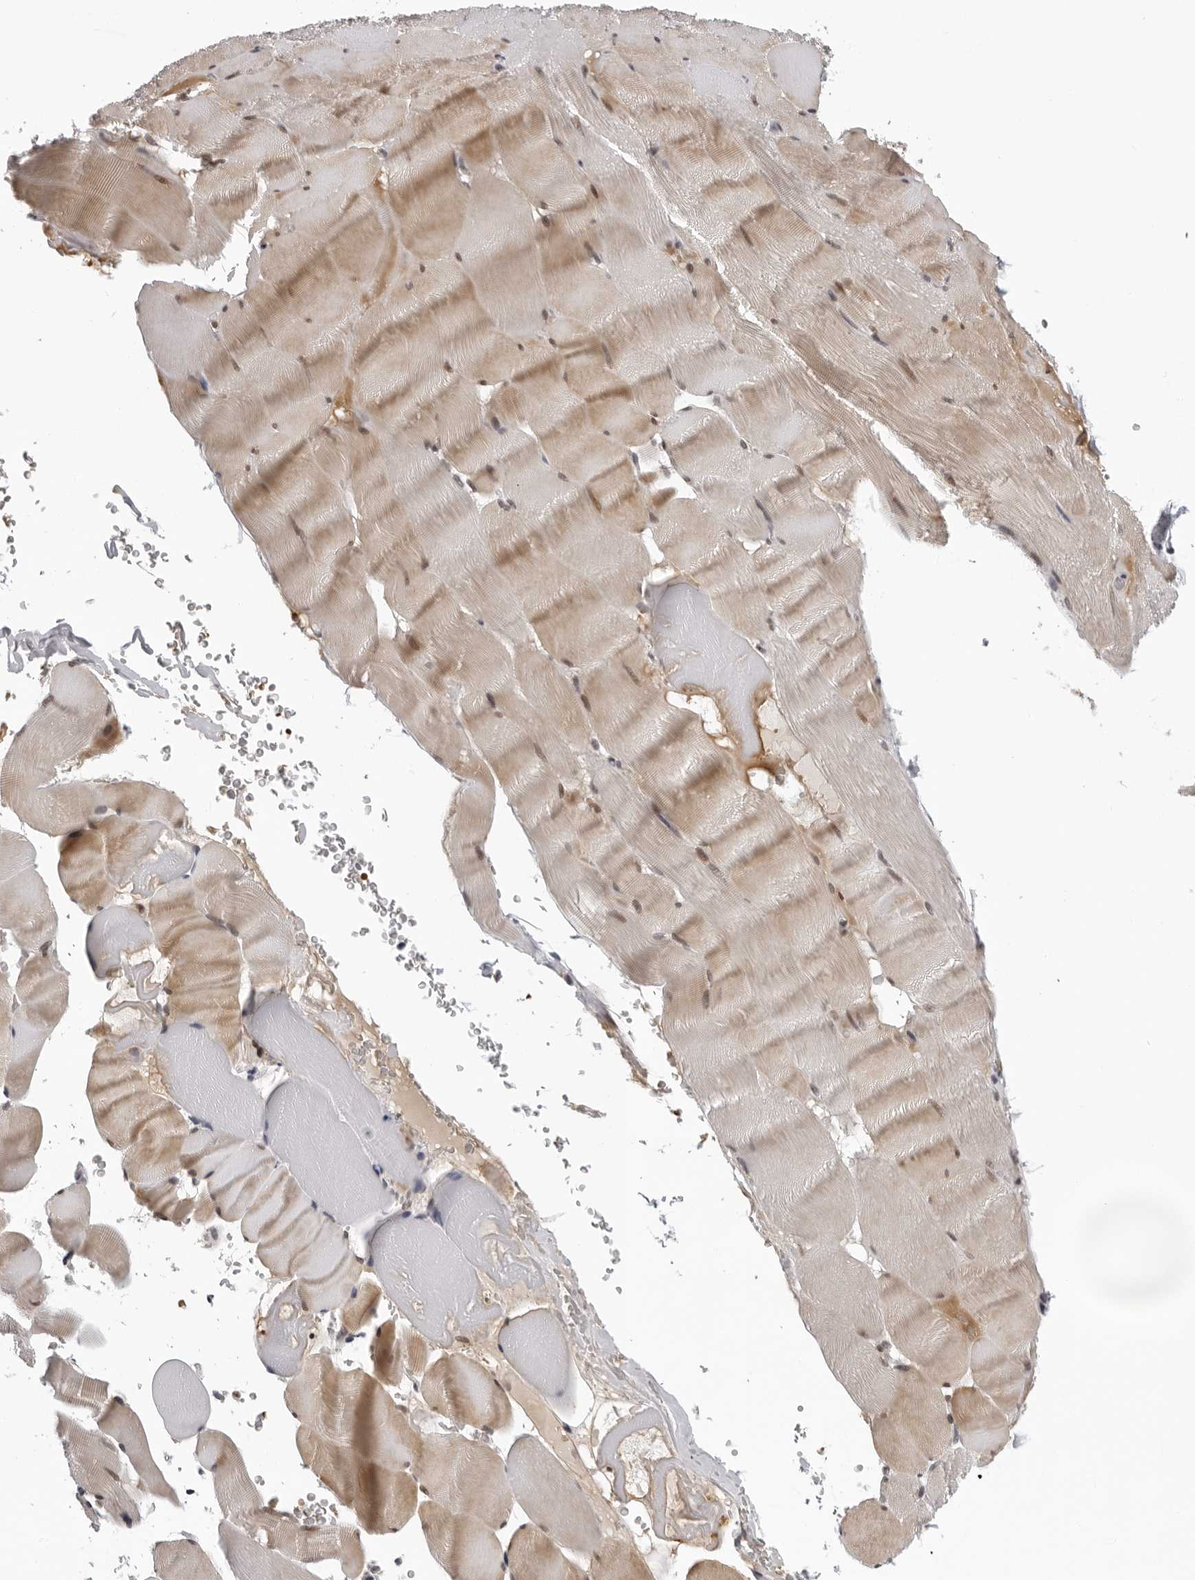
{"staining": {"intensity": "moderate", "quantity": ">75%", "location": "cytoplasmic/membranous,nuclear"}, "tissue": "skeletal muscle", "cell_type": "Myocytes", "image_type": "normal", "snomed": [{"axis": "morphology", "description": "Normal tissue, NOS"}, {"axis": "topography", "description": "Skeletal muscle"}], "caption": "Immunohistochemical staining of benign human skeletal muscle exhibits moderate cytoplasmic/membranous,nuclear protein expression in approximately >75% of myocytes. Nuclei are stained in blue.", "gene": "USP1", "patient": {"sex": "male", "age": 62}}